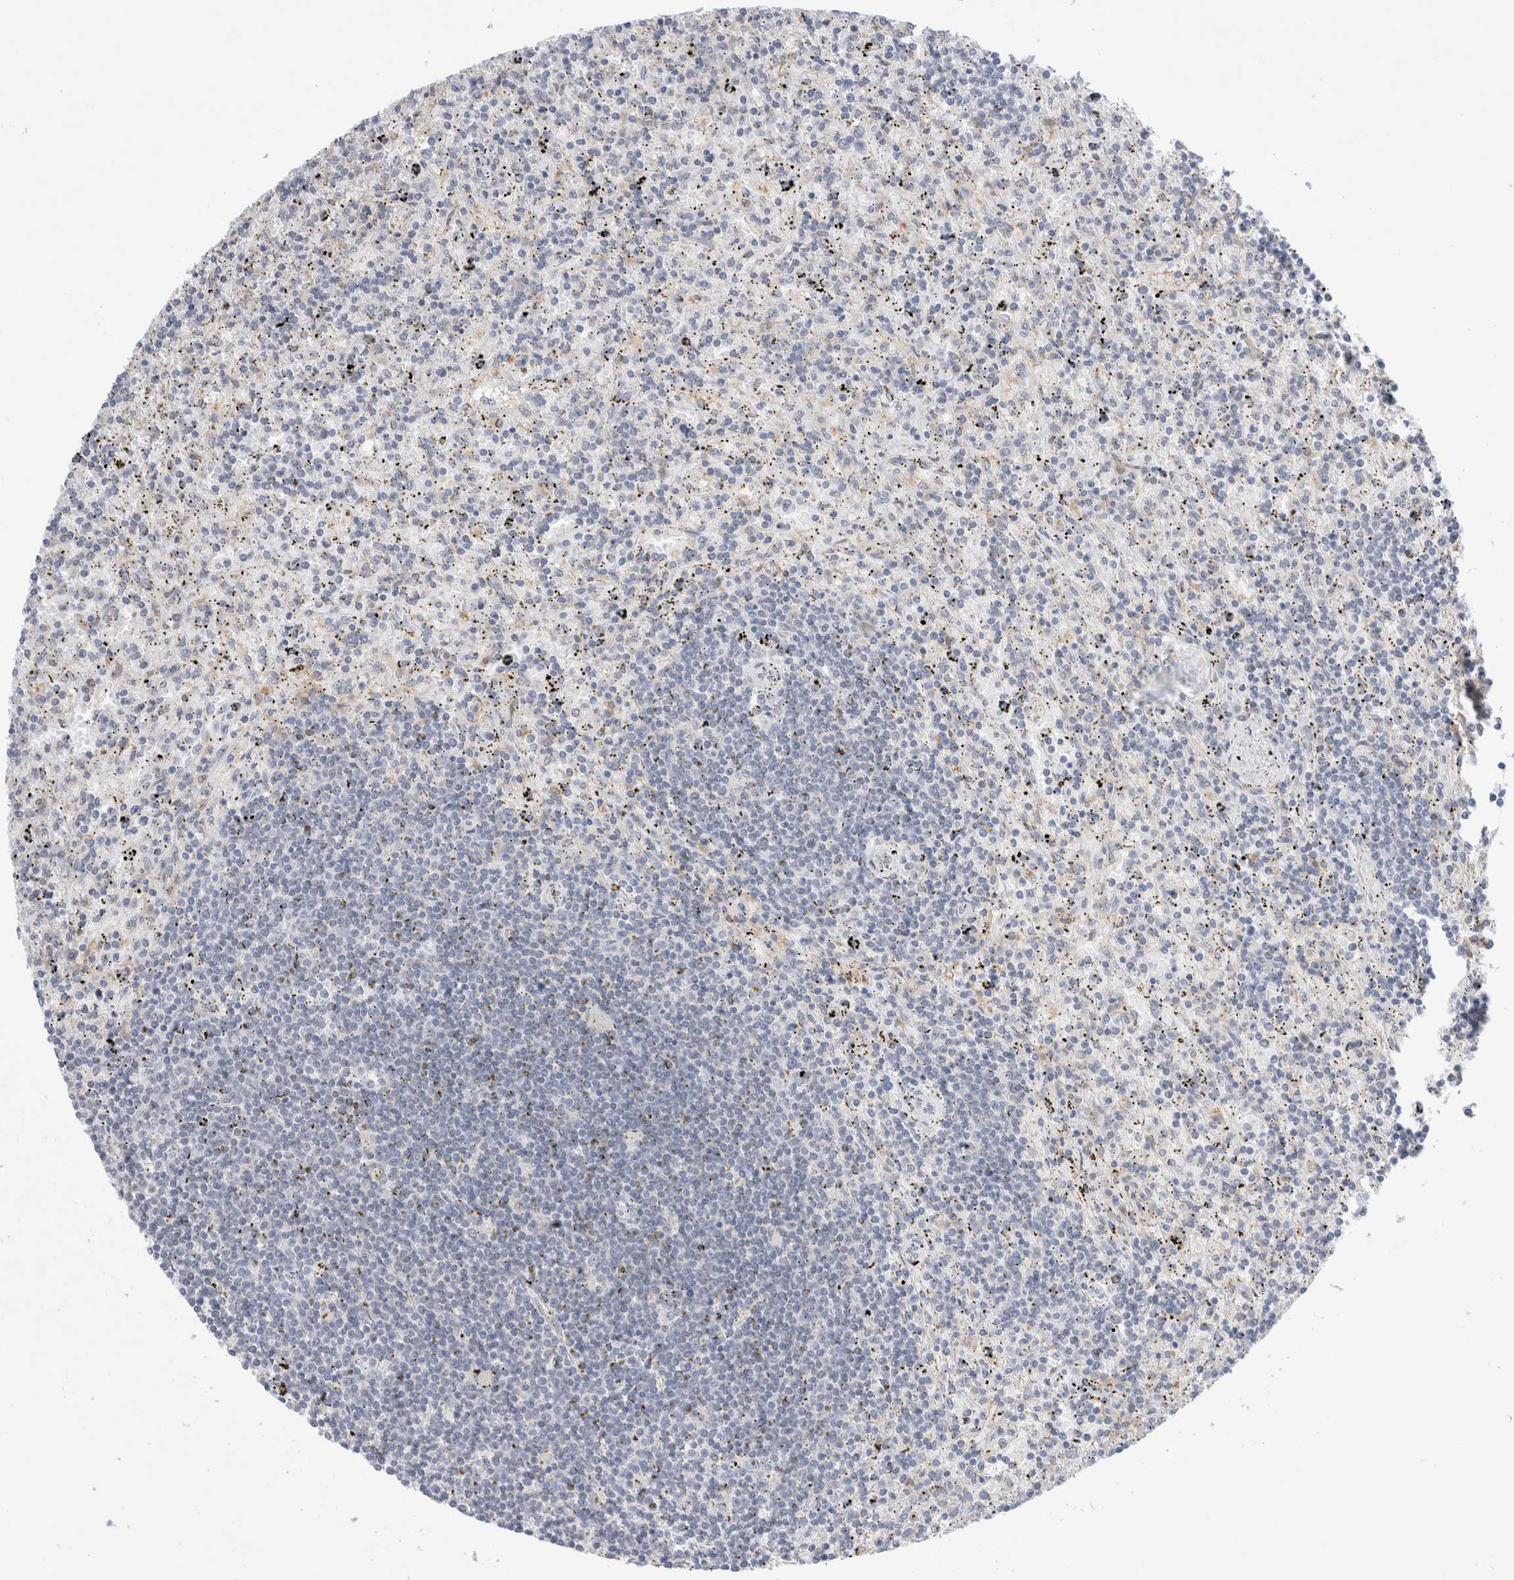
{"staining": {"intensity": "negative", "quantity": "none", "location": "none"}, "tissue": "lymphoma", "cell_type": "Tumor cells", "image_type": "cancer", "snomed": [{"axis": "morphology", "description": "Malignant lymphoma, non-Hodgkin's type, Low grade"}, {"axis": "topography", "description": "Spleen"}], "caption": "Immunohistochemistry (IHC) photomicrograph of human low-grade malignant lymphoma, non-Hodgkin's type stained for a protein (brown), which shows no staining in tumor cells.", "gene": "CERS5", "patient": {"sex": "male", "age": 76}}